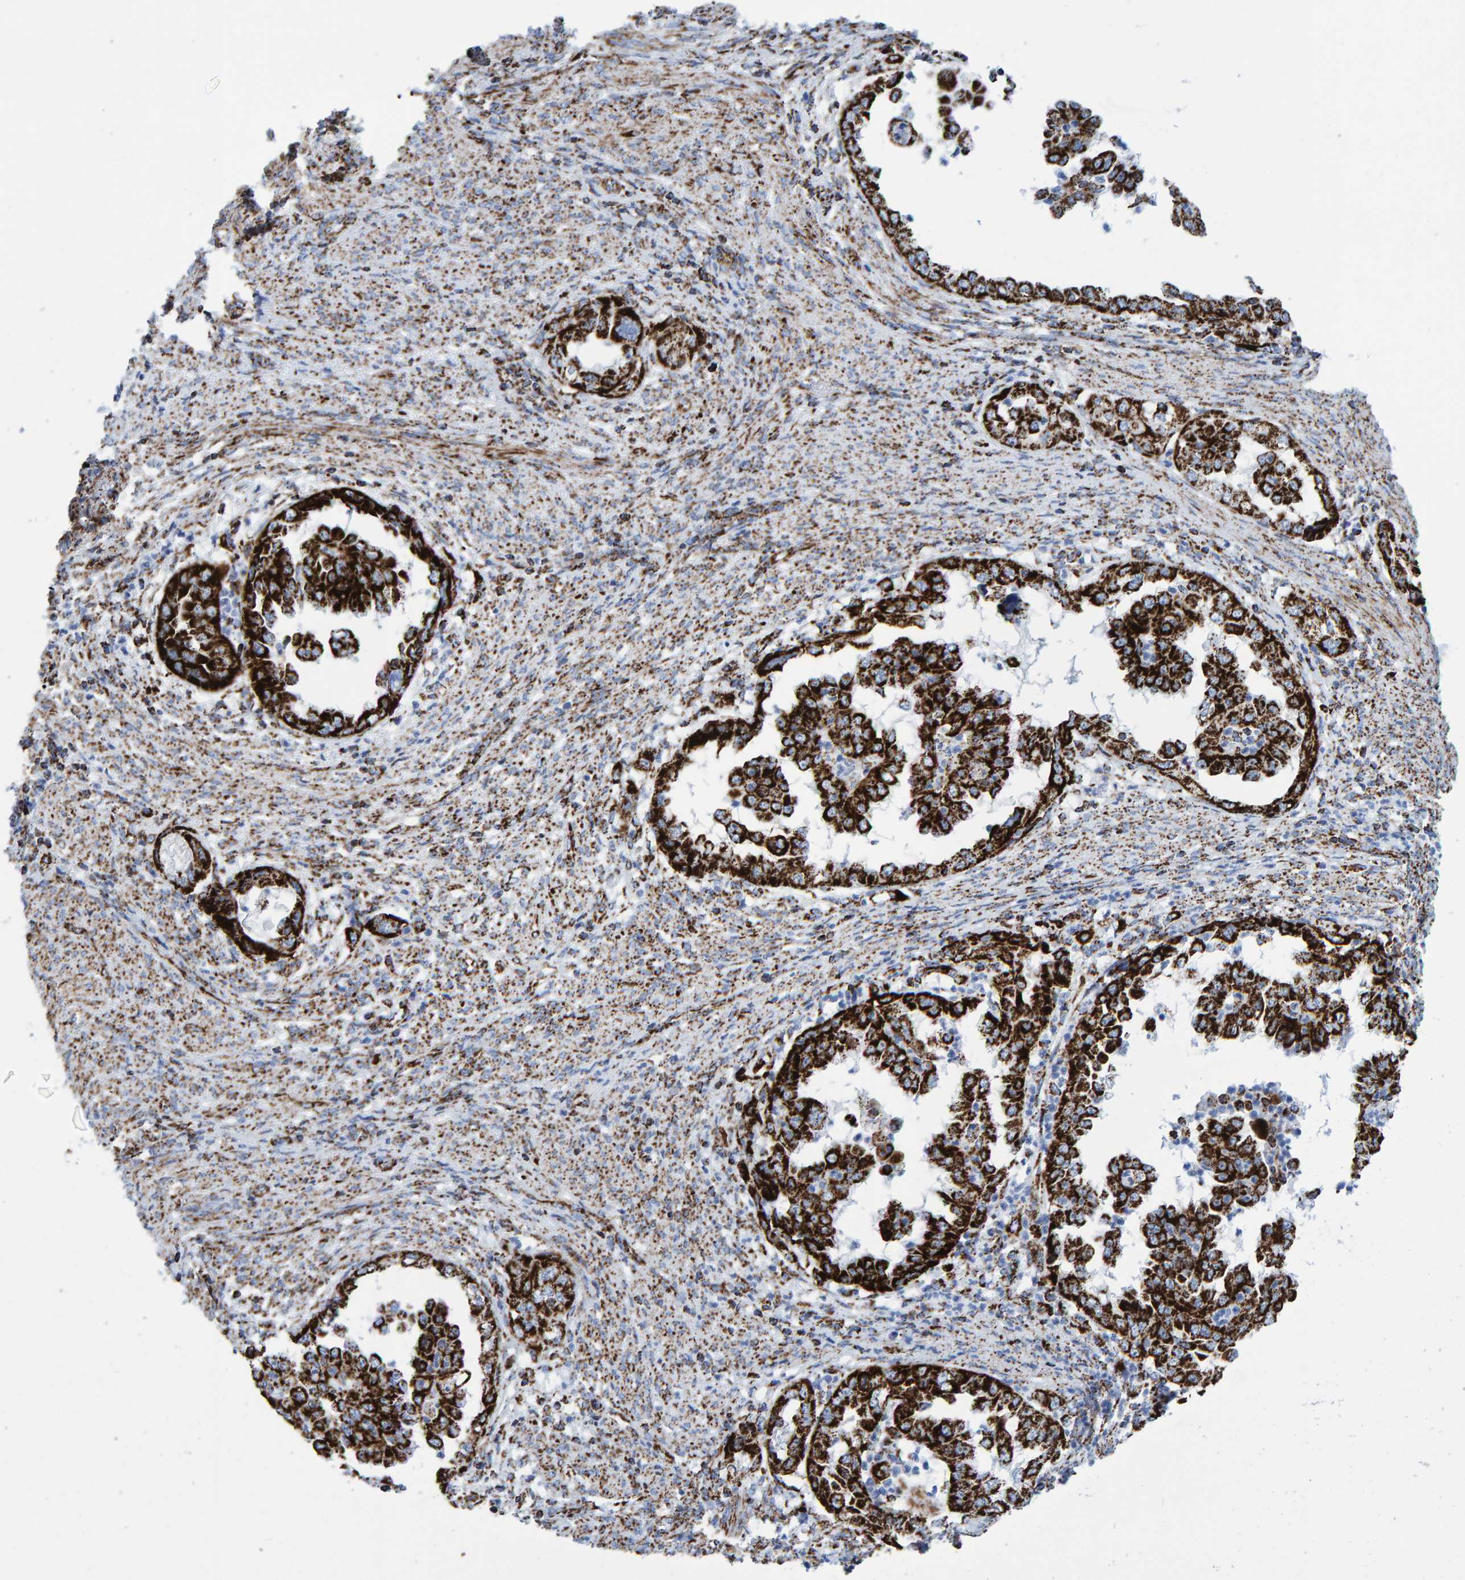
{"staining": {"intensity": "strong", "quantity": ">75%", "location": "cytoplasmic/membranous"}, "tissue": "endometrial cancer", "cell_type": "Tumor cells", "image_type": "cancer", "snomed": [{"axis": "morphology", "description": "Adenocarcinoma, NOS"}, {"axis": "topography", "description": "Endometrium"}], "caption": "There is high levels of strong cytoplasmic/membranous positivity in tumor cells of endometrial cancer (adenocarcinoma), as demonstrated by immunohistochemical staining (brown color).", "gene": "ENSG00000262660", "patient": {"sex": "female", "age": 85}}